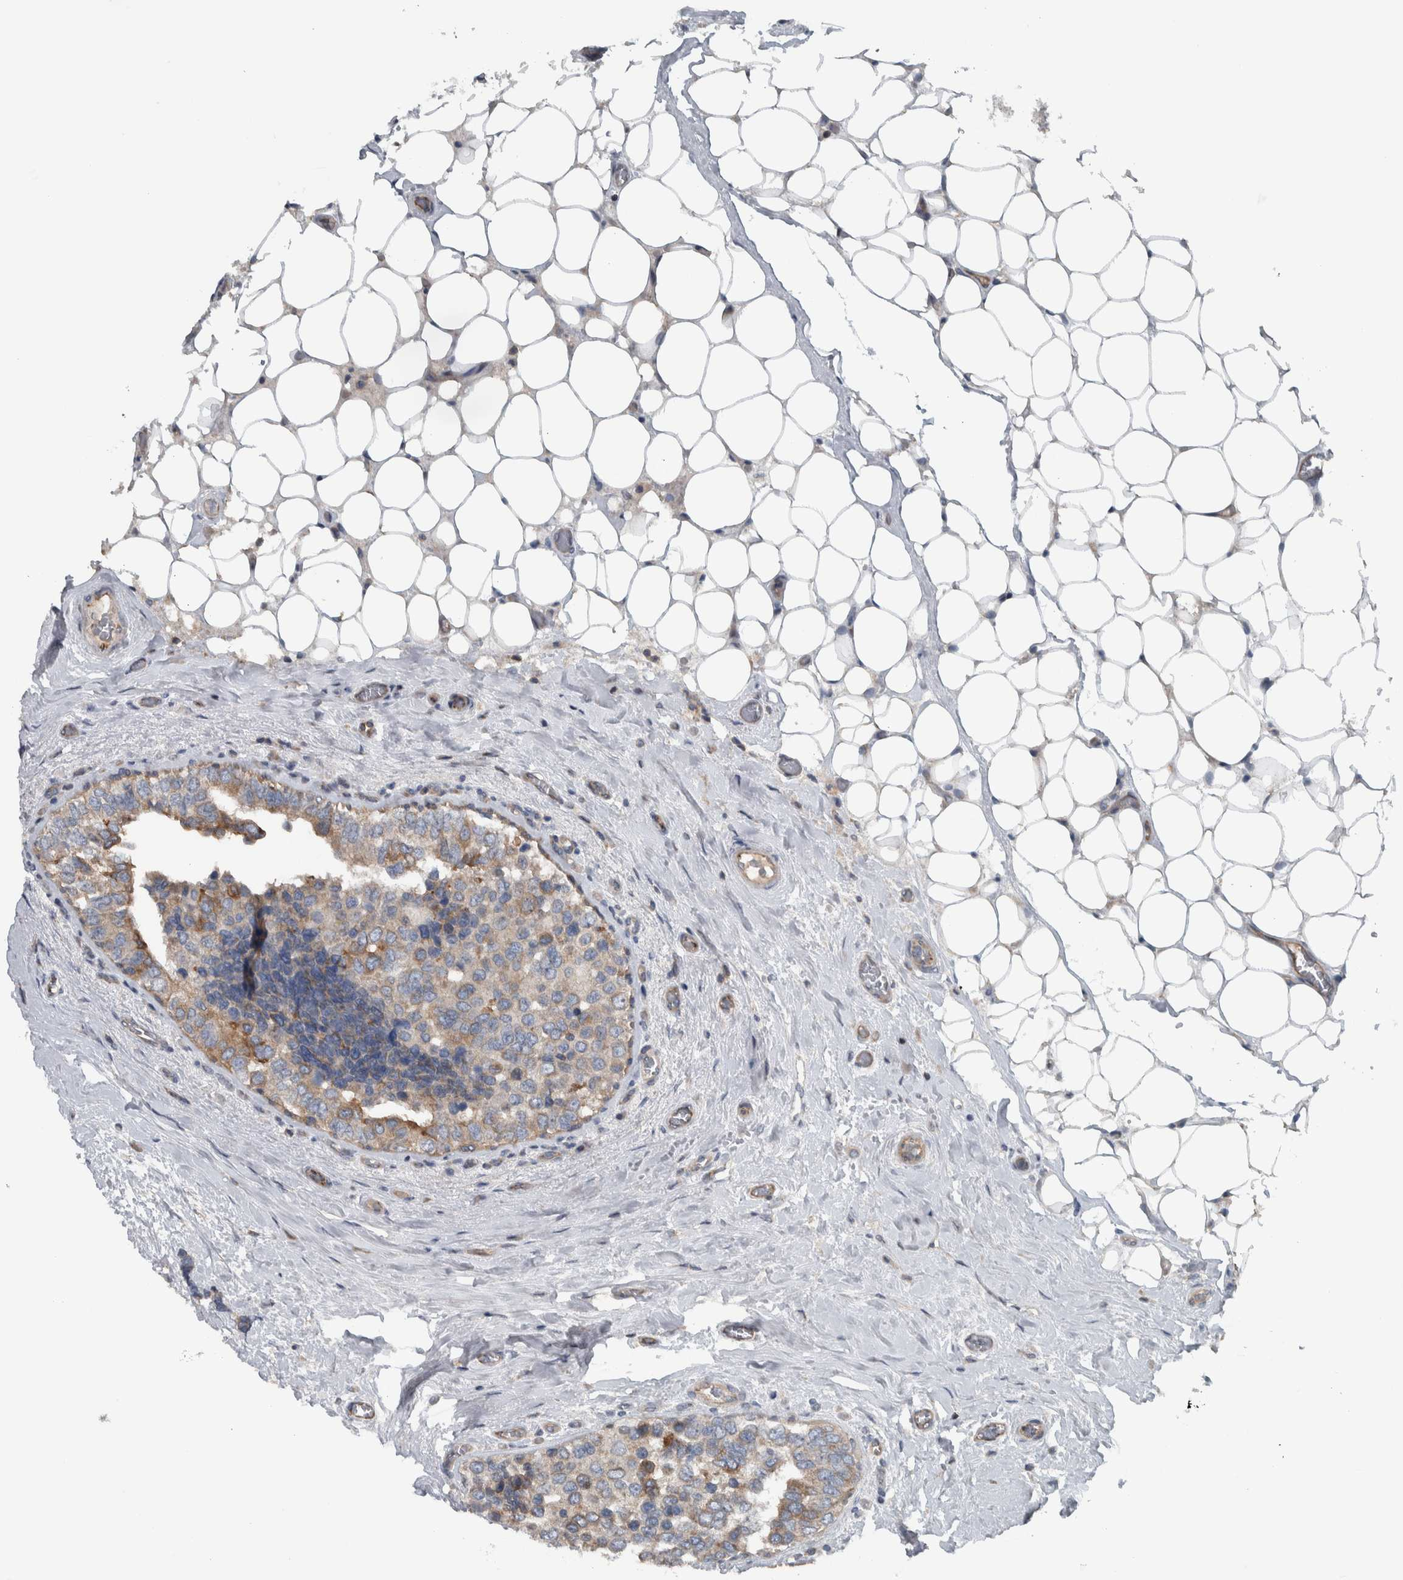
{"staining": {"intensity": "moderate", "quantity": "<25%", "location": "cytoplasmic/membranous"}, "tissue": "breast cancer", "cell_type": "Tumor cells", "image_type": "cancer", "snomed": [{"axis": "morphology", "description": "Normal tissue, NOS"}, {"axis": "morphology", "description": "Duct carcinoma"}, {"axis": "topography", "description": "Breast"}], "caption": "The histopathology image exhibits staining of breast intraductal carcinoma, revealing moderate cytoplasmic/membranous protein expression (brown color) within tumor cells.", "gene": "BAIAP2L1", "patient": {"sex": "female", "age": 43}}